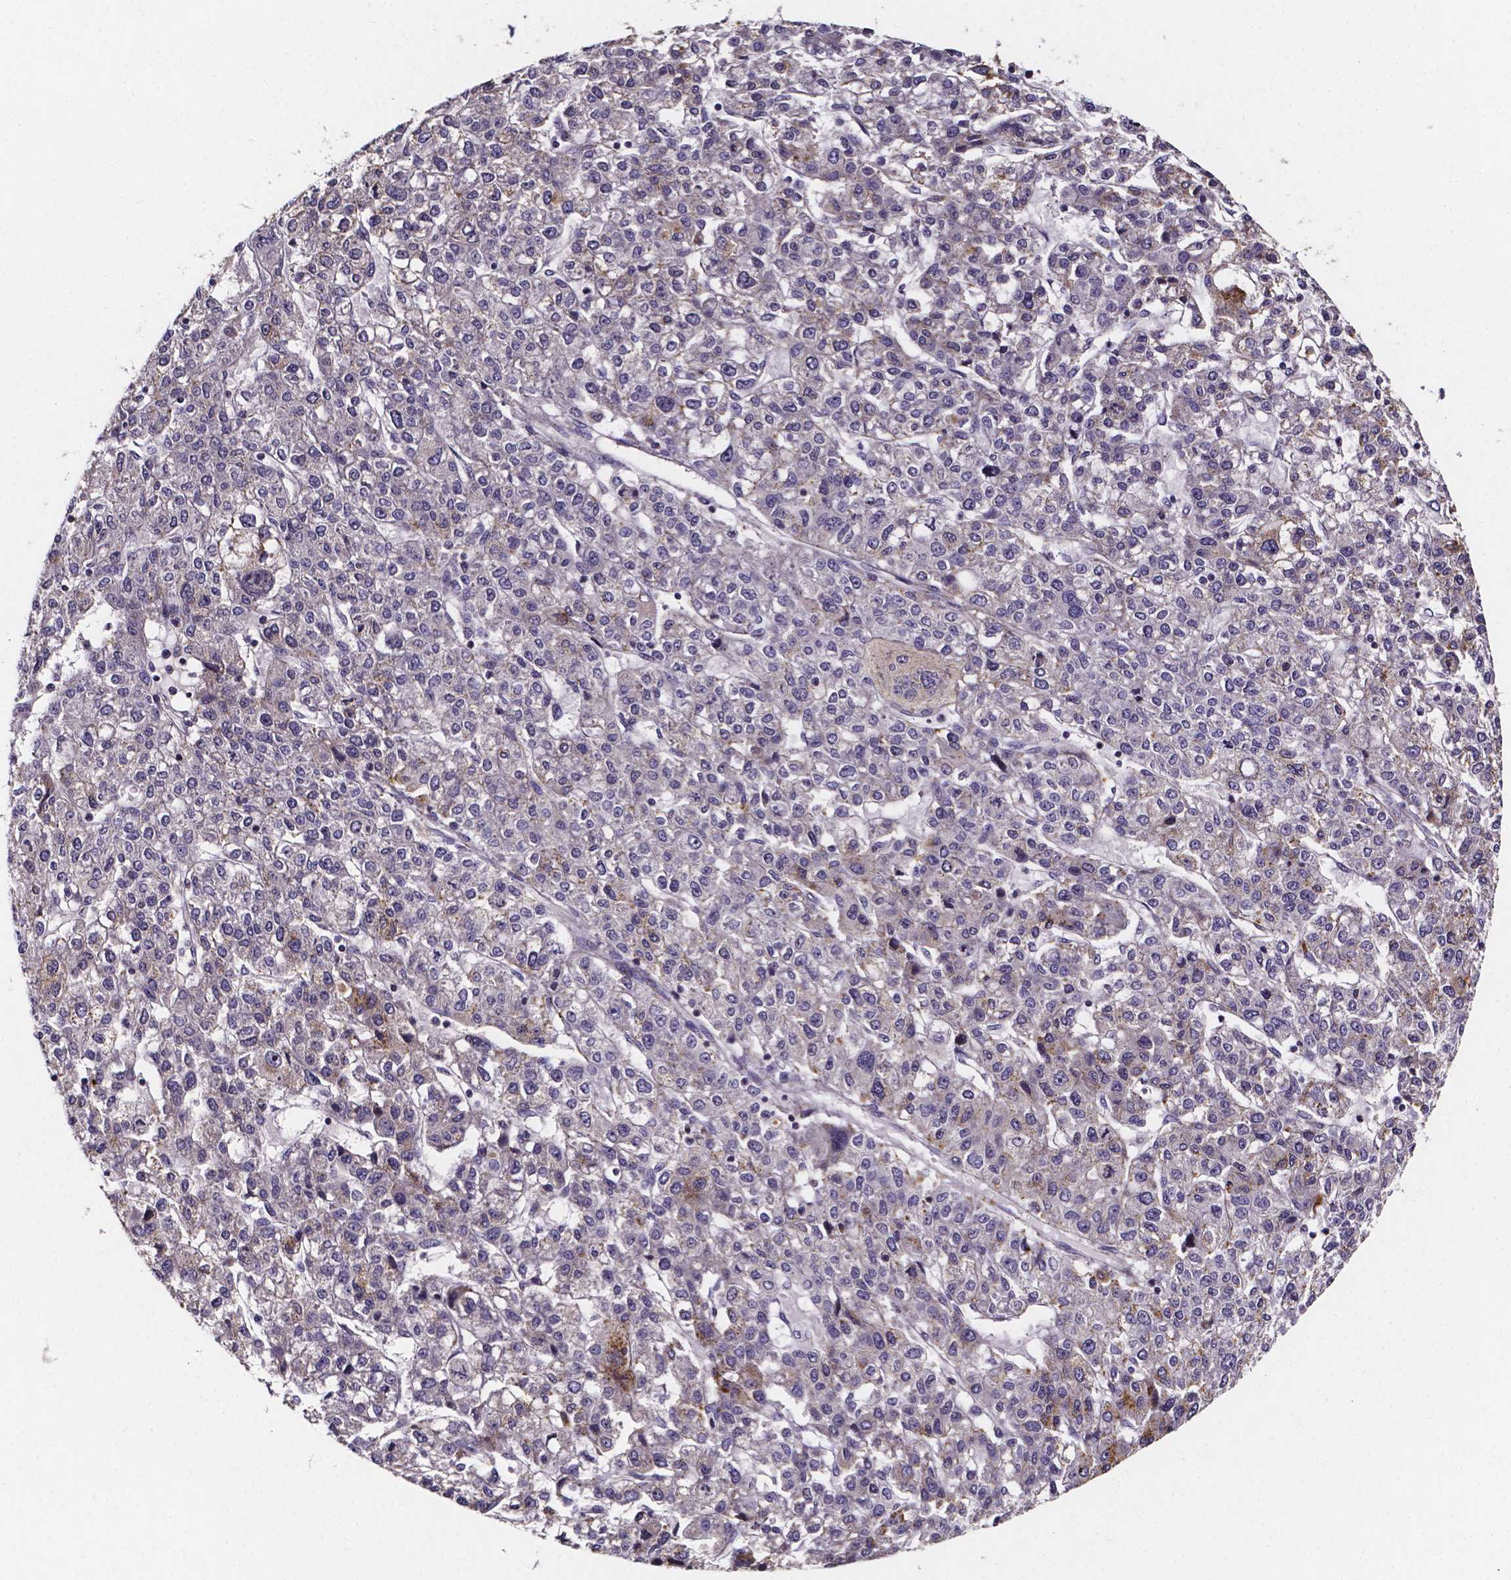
{"staining": {"intensity": "moderate", "quantity": "<25%", "location": "cytoplasmic/membranous"}, "tissue": "liver cancer", "cell_type": "Tumor cells", "image_type": "cancer", "snomed": [{"axis": "morphology", "description": "Carcinoma, Hepatocellular, NOS"}, {"axis": "topography", "description": "Liver"}], "caption": "Immunohistochemical staining of hepatocellular carcinoma (liver) demonstrates low levels of moderate cytoplasmic/membranous staining in about <25% of tumor cells.", "gene": "THEMIS", "patient": {"sex": "male", "age": 56}}